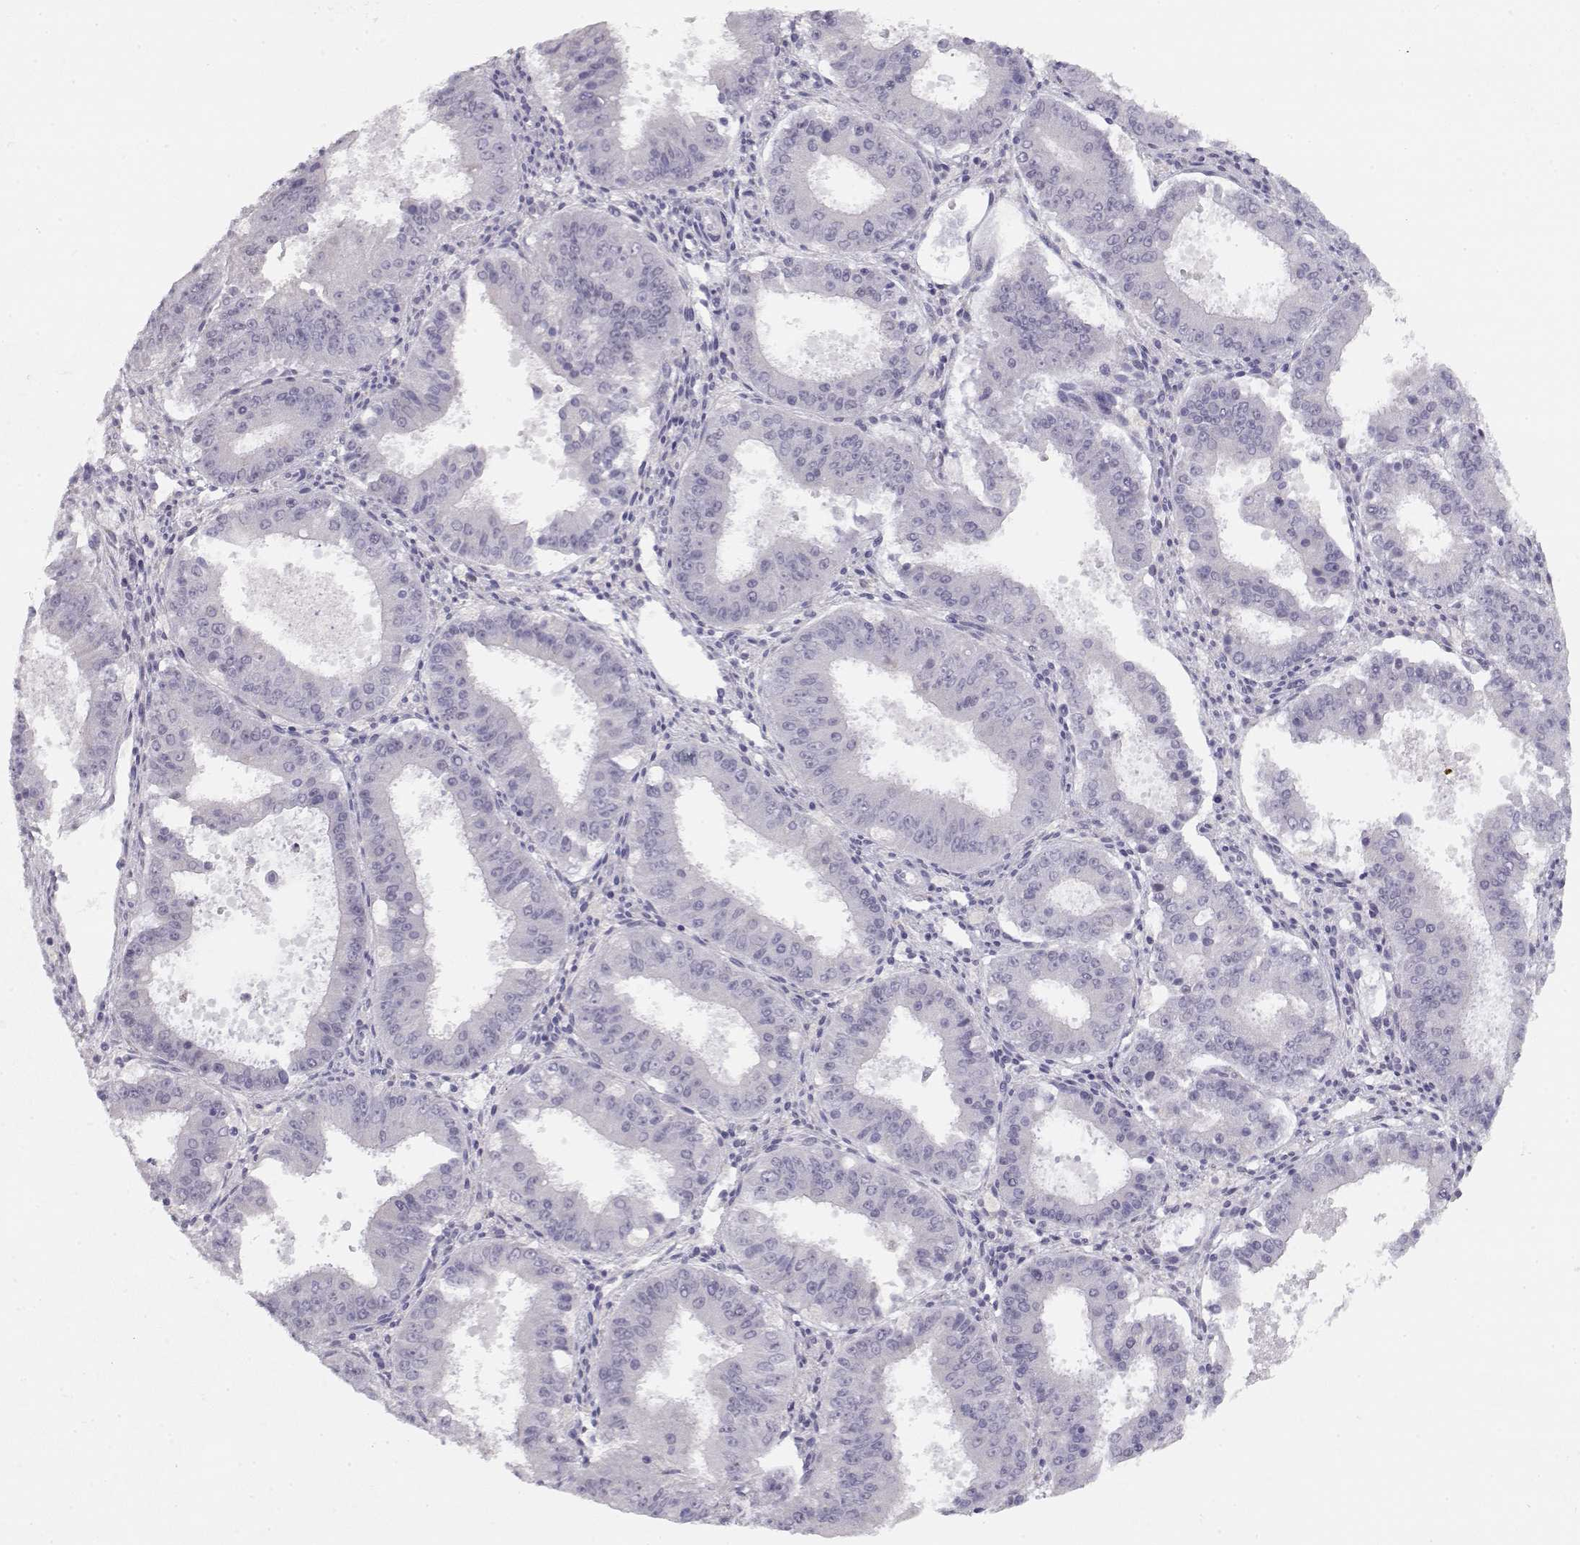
{"staining": {"intensity": "negative", "quantity": "none", "location": "none"}, "tissue": "ovarian cancer", "cell_type": "Tumor cells", "image_type": "cancer", "snomed": [{"axis": "morphology", "description": "Carcinoma, endometroid"}, {"axis": "topography", "description": "Ovary"}], "caption": "IHC of endometroid carcinoma (ovarian) reveals no expression in tumor cells. (DAB (3,3'-diaminobenzidine) immunohistochemistry visualized using brightfield microscopy, high magnification).", "gene": "IMPG1", "patient": {"sex": "female", "age": 42}}